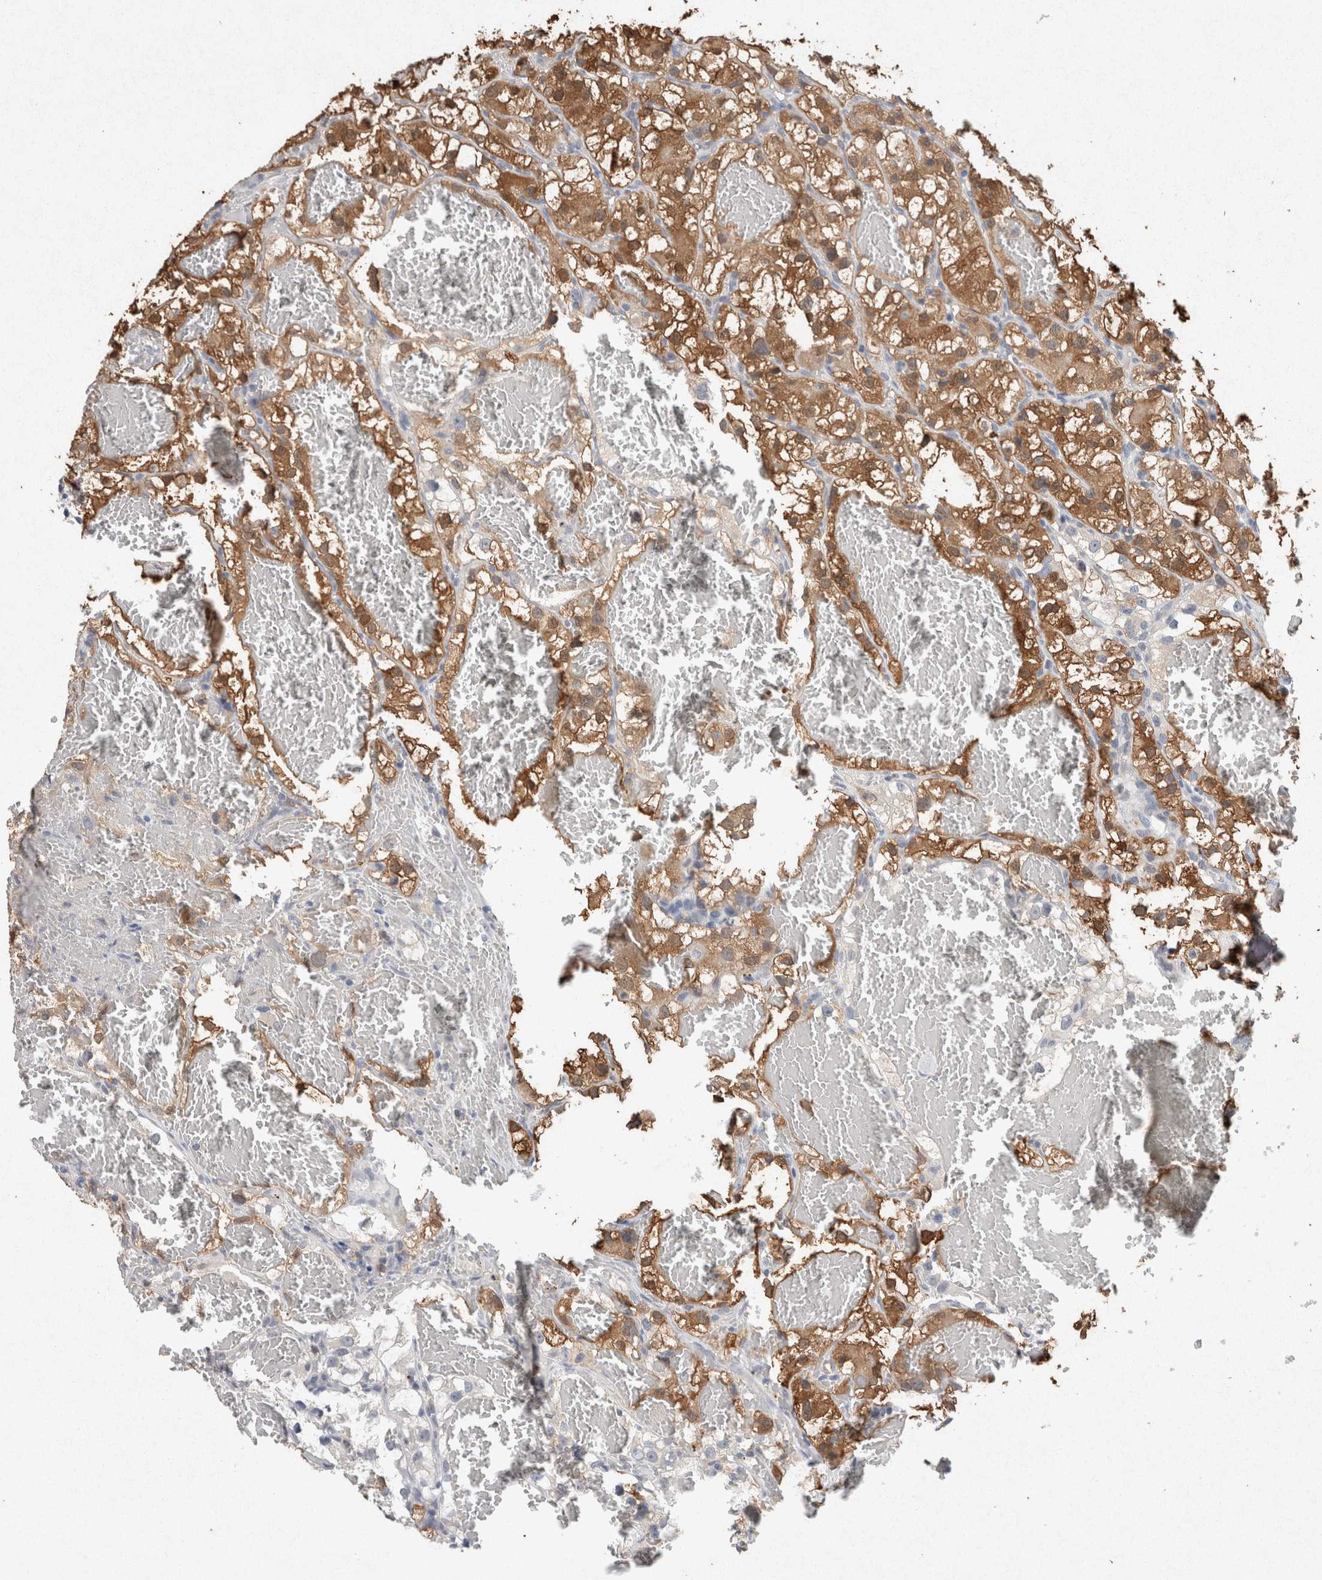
{"staining": {"intensity": "moderate", "quantity": ">75%", "location": "cytoplasmic/membranous,nuclear"}, "tissue": "renal cancer", "cell_type": "Tumor cells", "image_type": "cancer", "snomed": [{"axis": "morphology", "description": "Adenocarcinoma, NOS"}, {"axis": "topography", "description": "Kidney"}], "caption": "This is a micrograph of immunohistochemistry staining of adenocarcinoma (renal), which shows moderate expression in the cytoplasmic/membranous and nuclear of tumor cells.", "gene": "FABP7", "patient": {"sex": "female", "age": 57}}